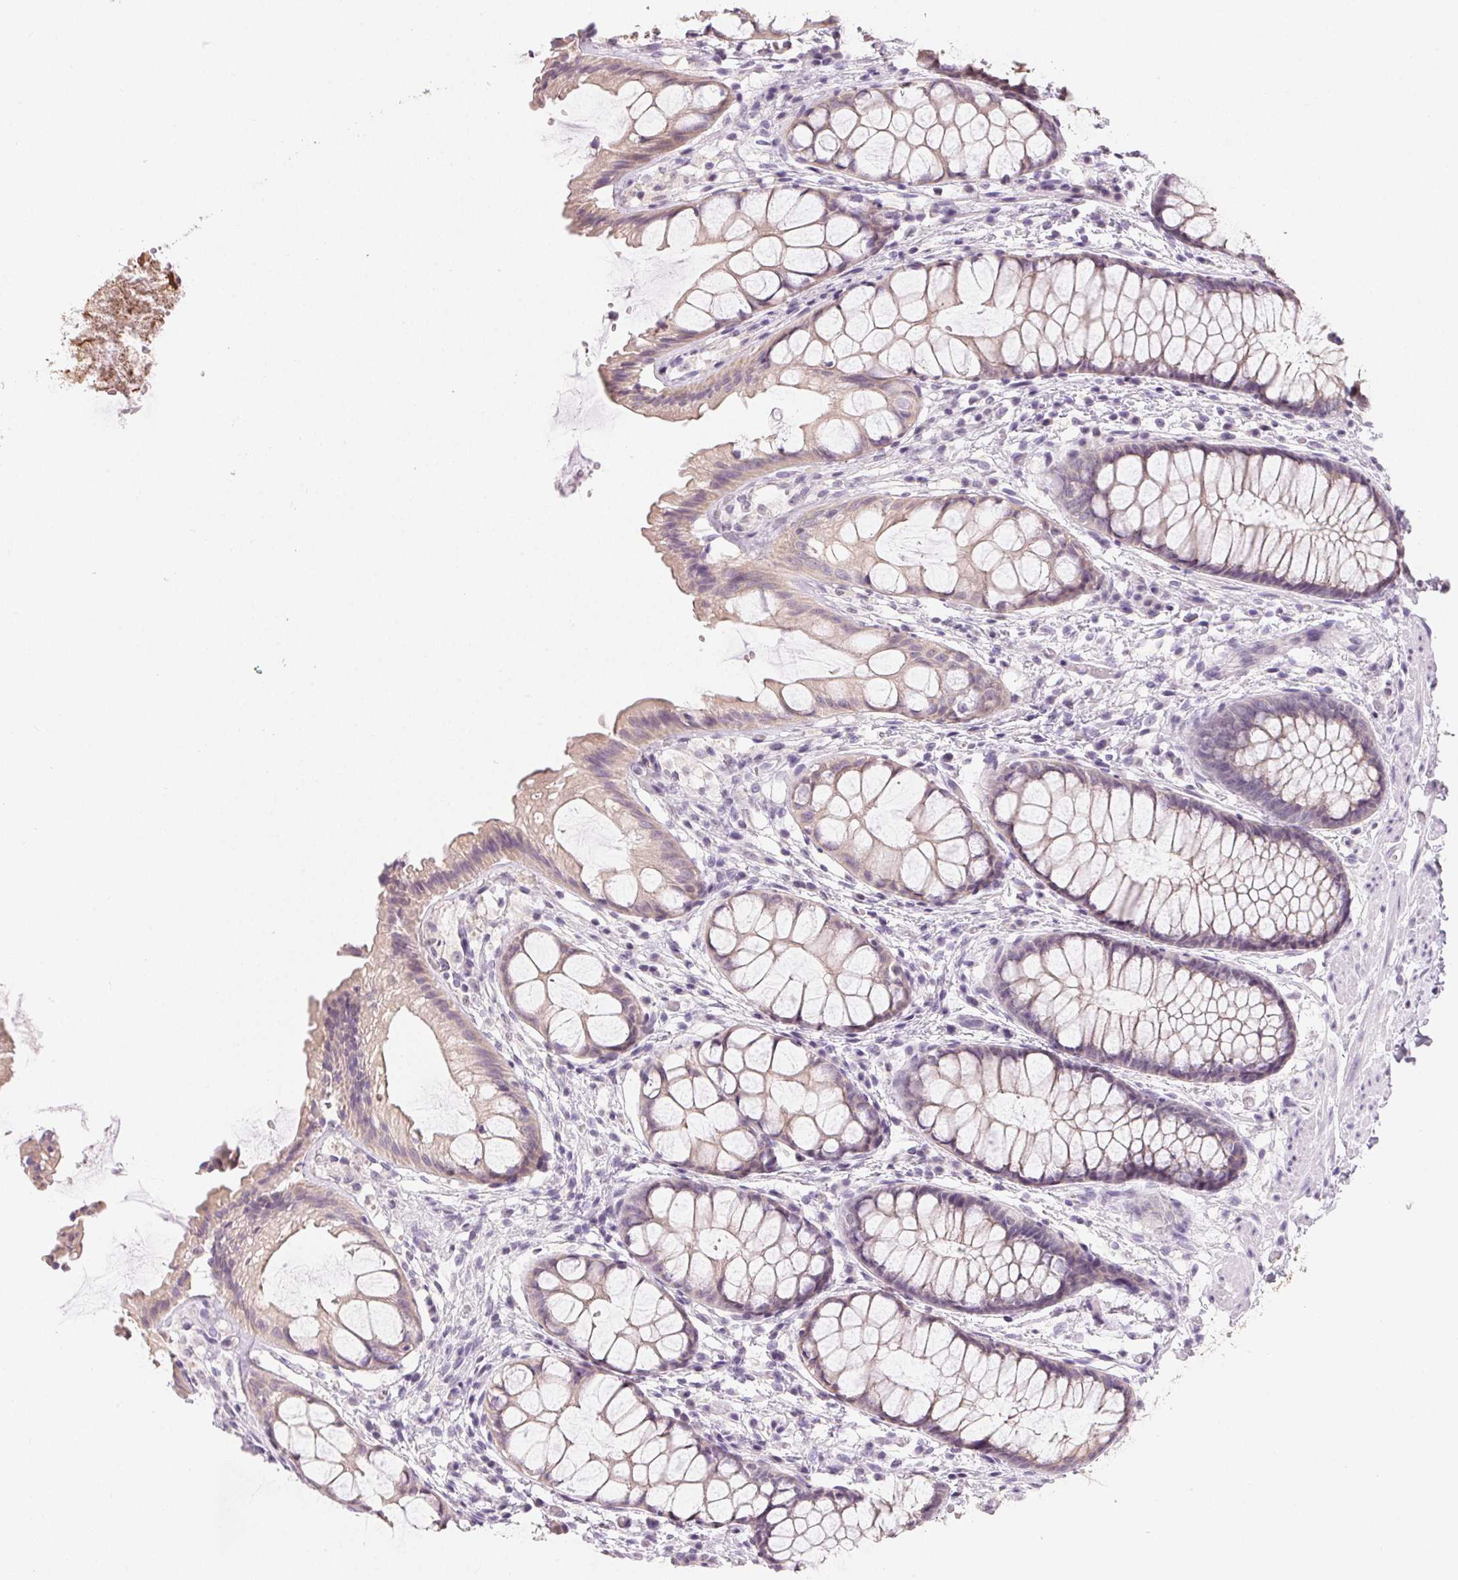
{"staining": {"intensity": "weak", "quantity": "25%-75%", "location": "cytoplasmic/membranous"}, "tissue": "rectum", "cell_type": "Glandular cells", "image_type": "normal", "snomed": [{"axis": "morphology", "description": "Normal tissue, NOS"}, {"axis": "topography", "description": "Rectum"}], "caption": "Weak cytoplasmic/membranous protein expression is appreciated in approximately 25%-75% of glandular cells in rectum. (IHC, brightfield microscopy, high magnification).", "gene": "SFTPD", "patient": {"sex": "female", "age": 62}}